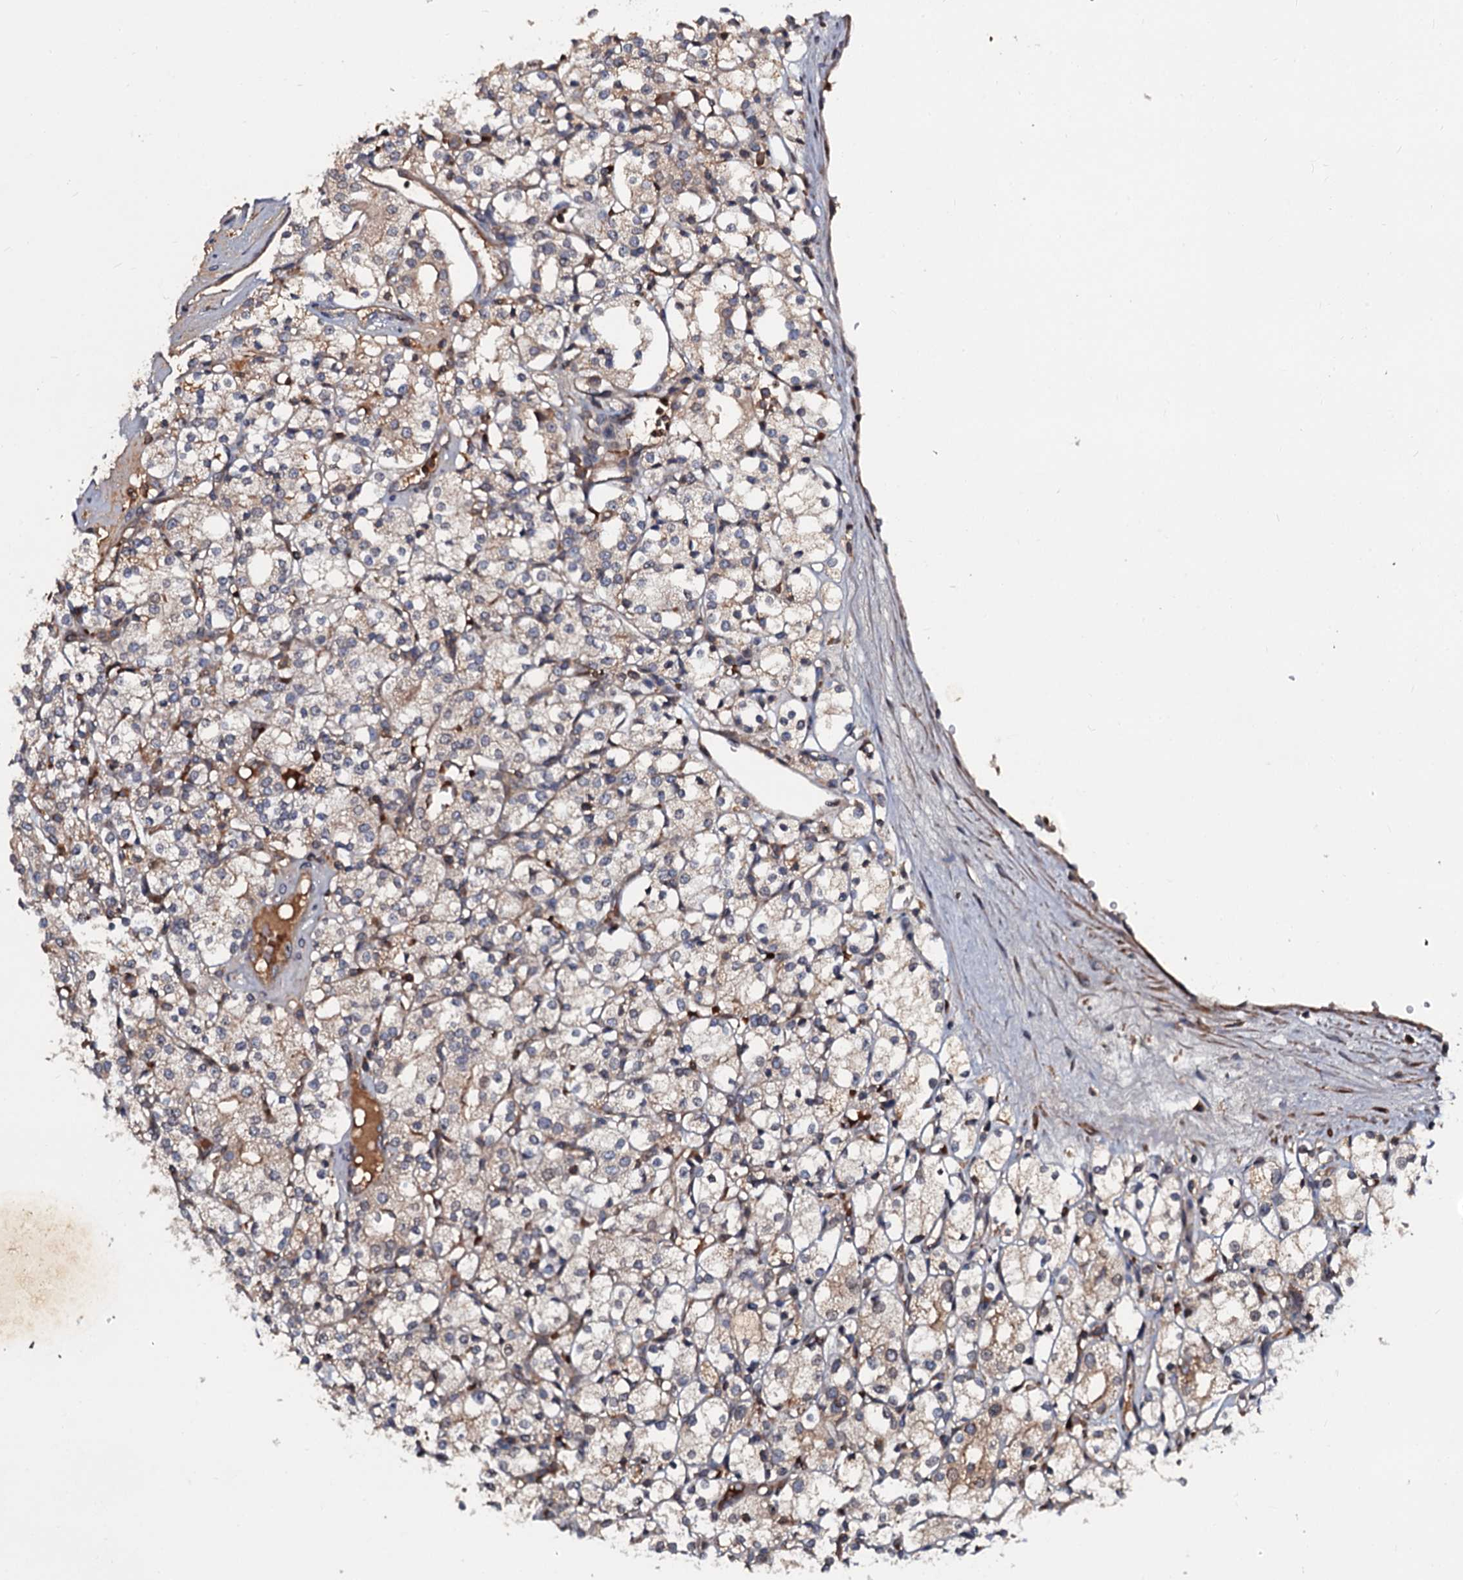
{"staining": {"intensity": "weak", "quantity": "25%-75%", "location": "cytoplasmic/membranous"}, "tissue": "renal cancer", "cell_type": "Tumor cells", "image_type": "cancer", "snomed": [{"axis": "morphology", "description": "Adenocarcinoma, NOS"}, {"axis": "topography", "description": "Kidney"}], "caption": "Tumor cells reveal low levels of weak cytoplasmic/membranous positivity in approximately 25%-75% of cells in renal cancer (adenocarcinoma).", "gene": "N4BP1", "patient": {"sex": "male", "age": 77}}